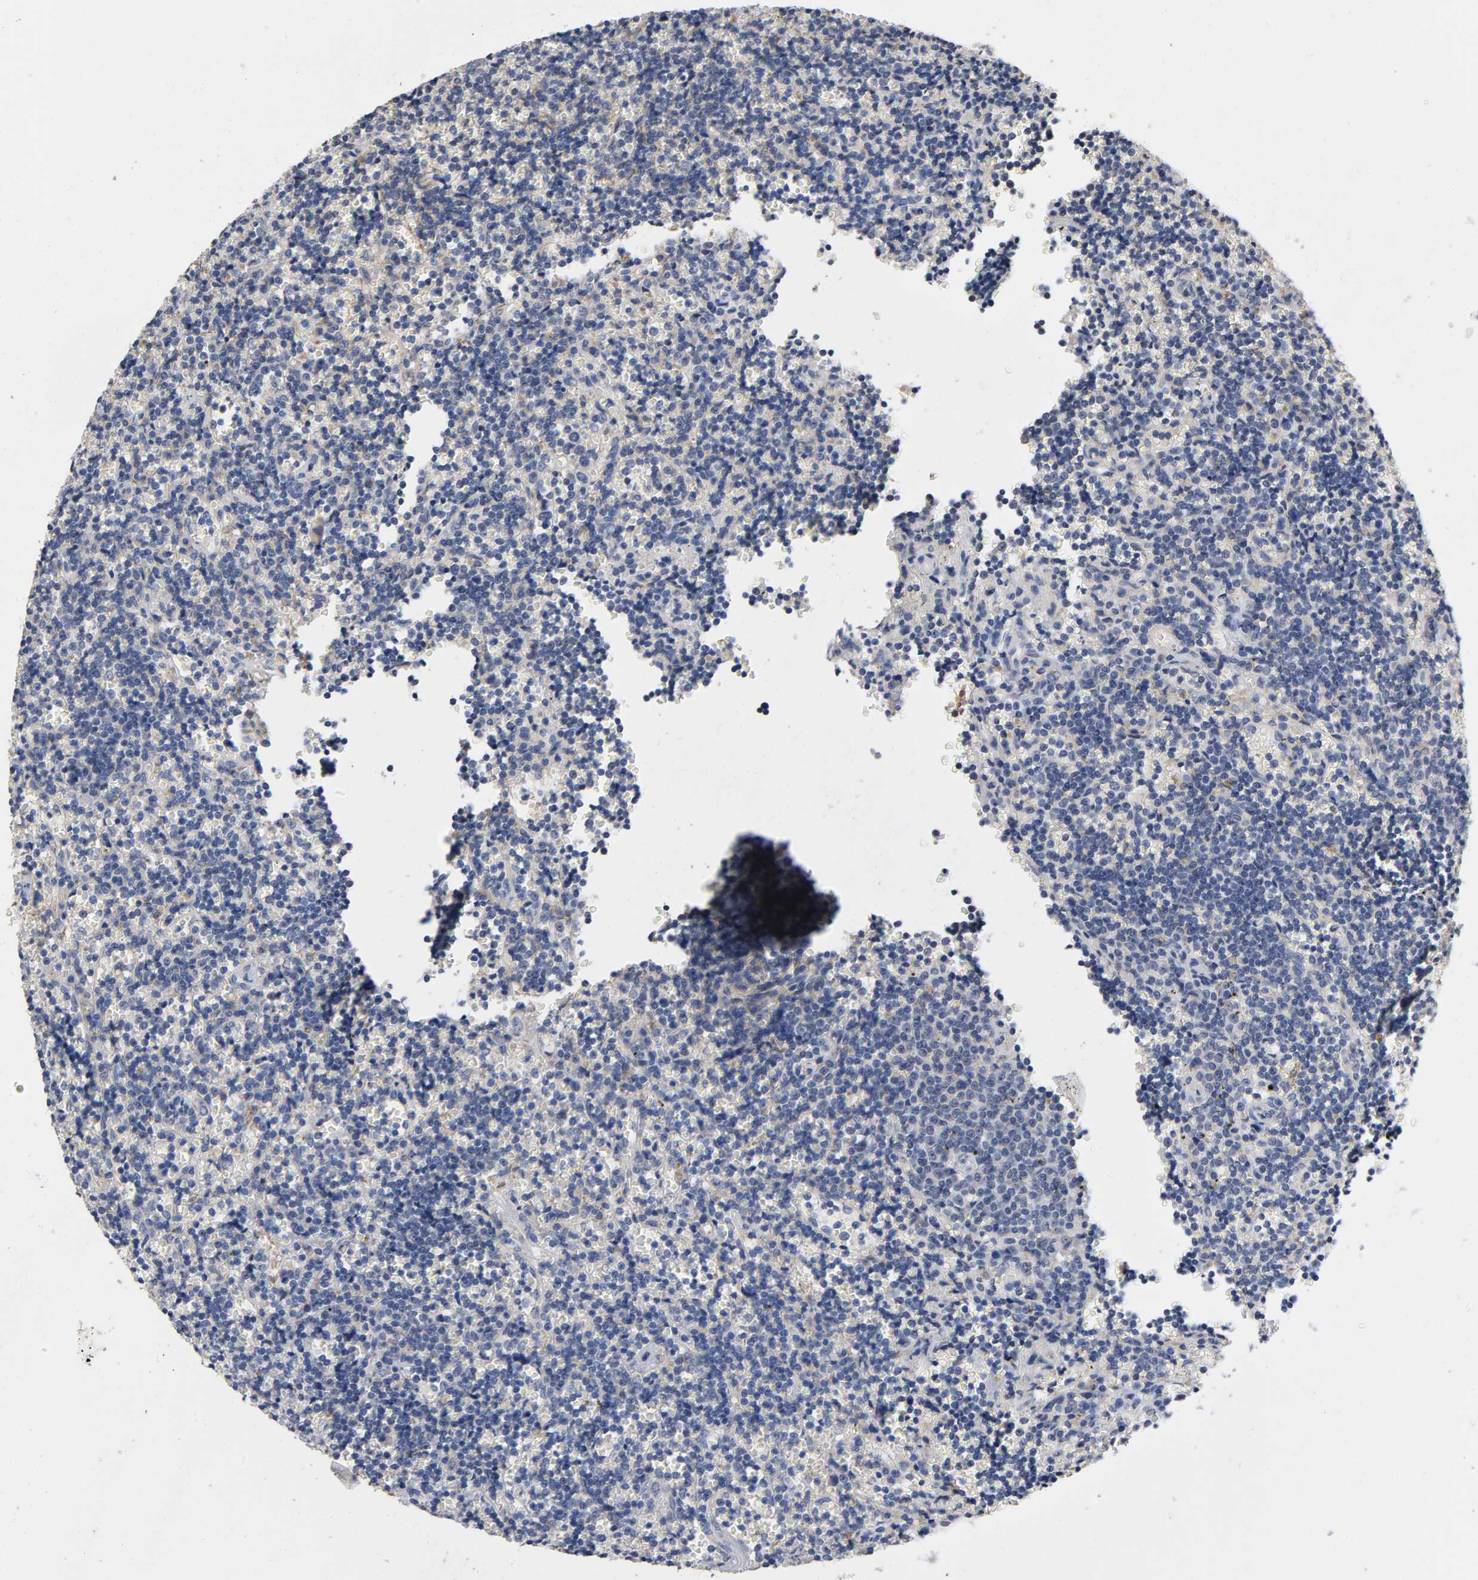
{"staining": {"intensity": "negative", "quantity": "none", "location": "none"}, "tissue": "lymphoma", "cell_type": "Tumor cells", "image_type": "cancer", "snomed": [{"axis": "morphology", "description": "Malignant lymphoma, non-Hodgkin's type, Low grade"}, {"axis": "topography", "description": "Spleen"}], "caption": "High magnification brightfield microscopy of lymphoma stained with DAB (3,3'-diaminobenzidine) (brown) and counterstained with hematoxylin (blue): tumor cells show no significant positivity.", "gene": "CCDC134", "patient": {"sex": "male", "age": 60}}